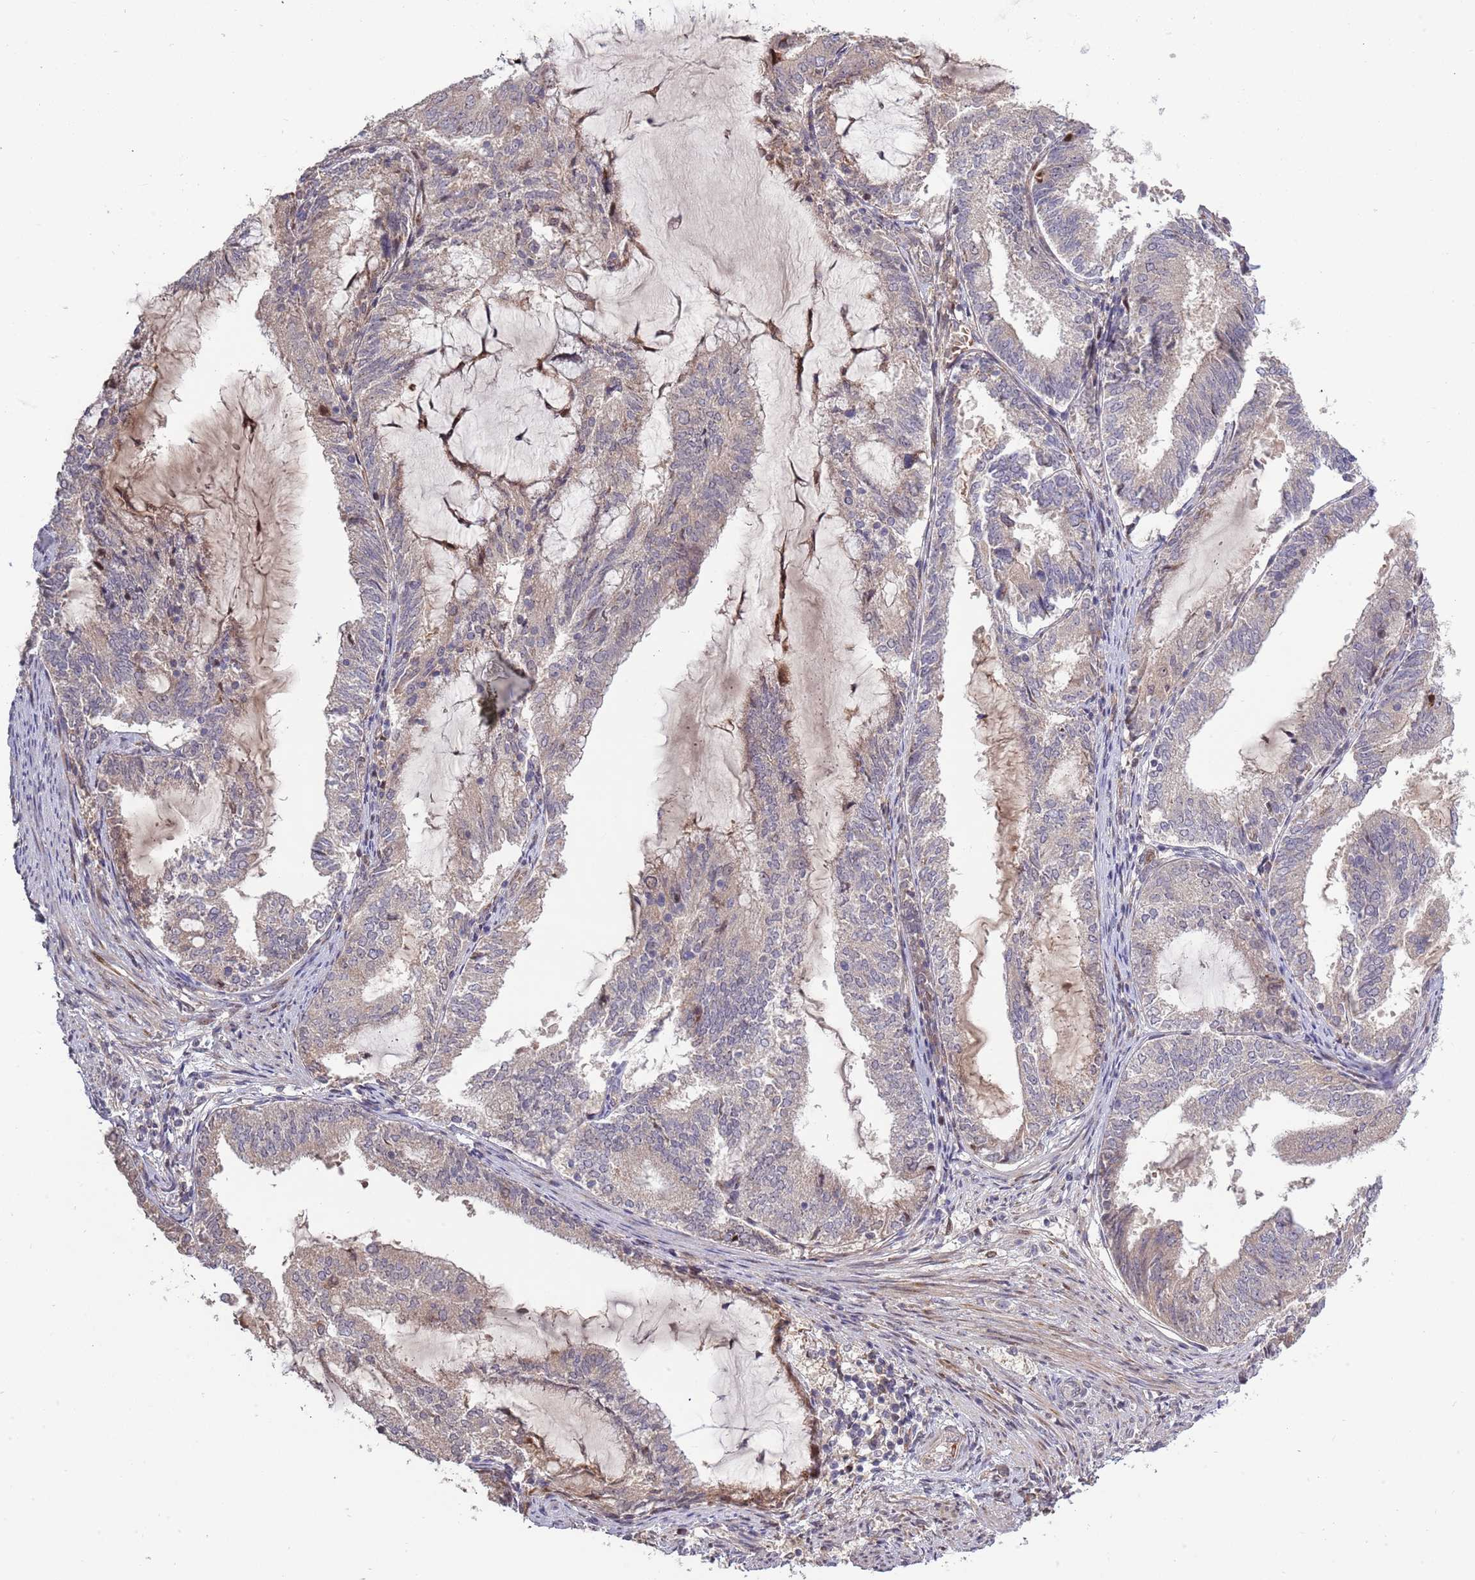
{"staining": {"intensity": "negative", "quantity": "none", "location": "none"}, "tissue": "endometrial cancer", "cell_type": "Tumor cells", "image_type": "cancer", "snomed": [{"axis": "morphology", "description": "Adenocarcinoma, NOS"}, {"axis": "topography", "description": "Endometrium"}], "caption": "Immunohistochemistry histopathology image of adenocarcinoma (endometrial) stained for a protein (brown), which demonstrates no positivity in tumor cells.", "gene": "SYNDIG1L", "patient": {"sex": "female", "age": 81}}